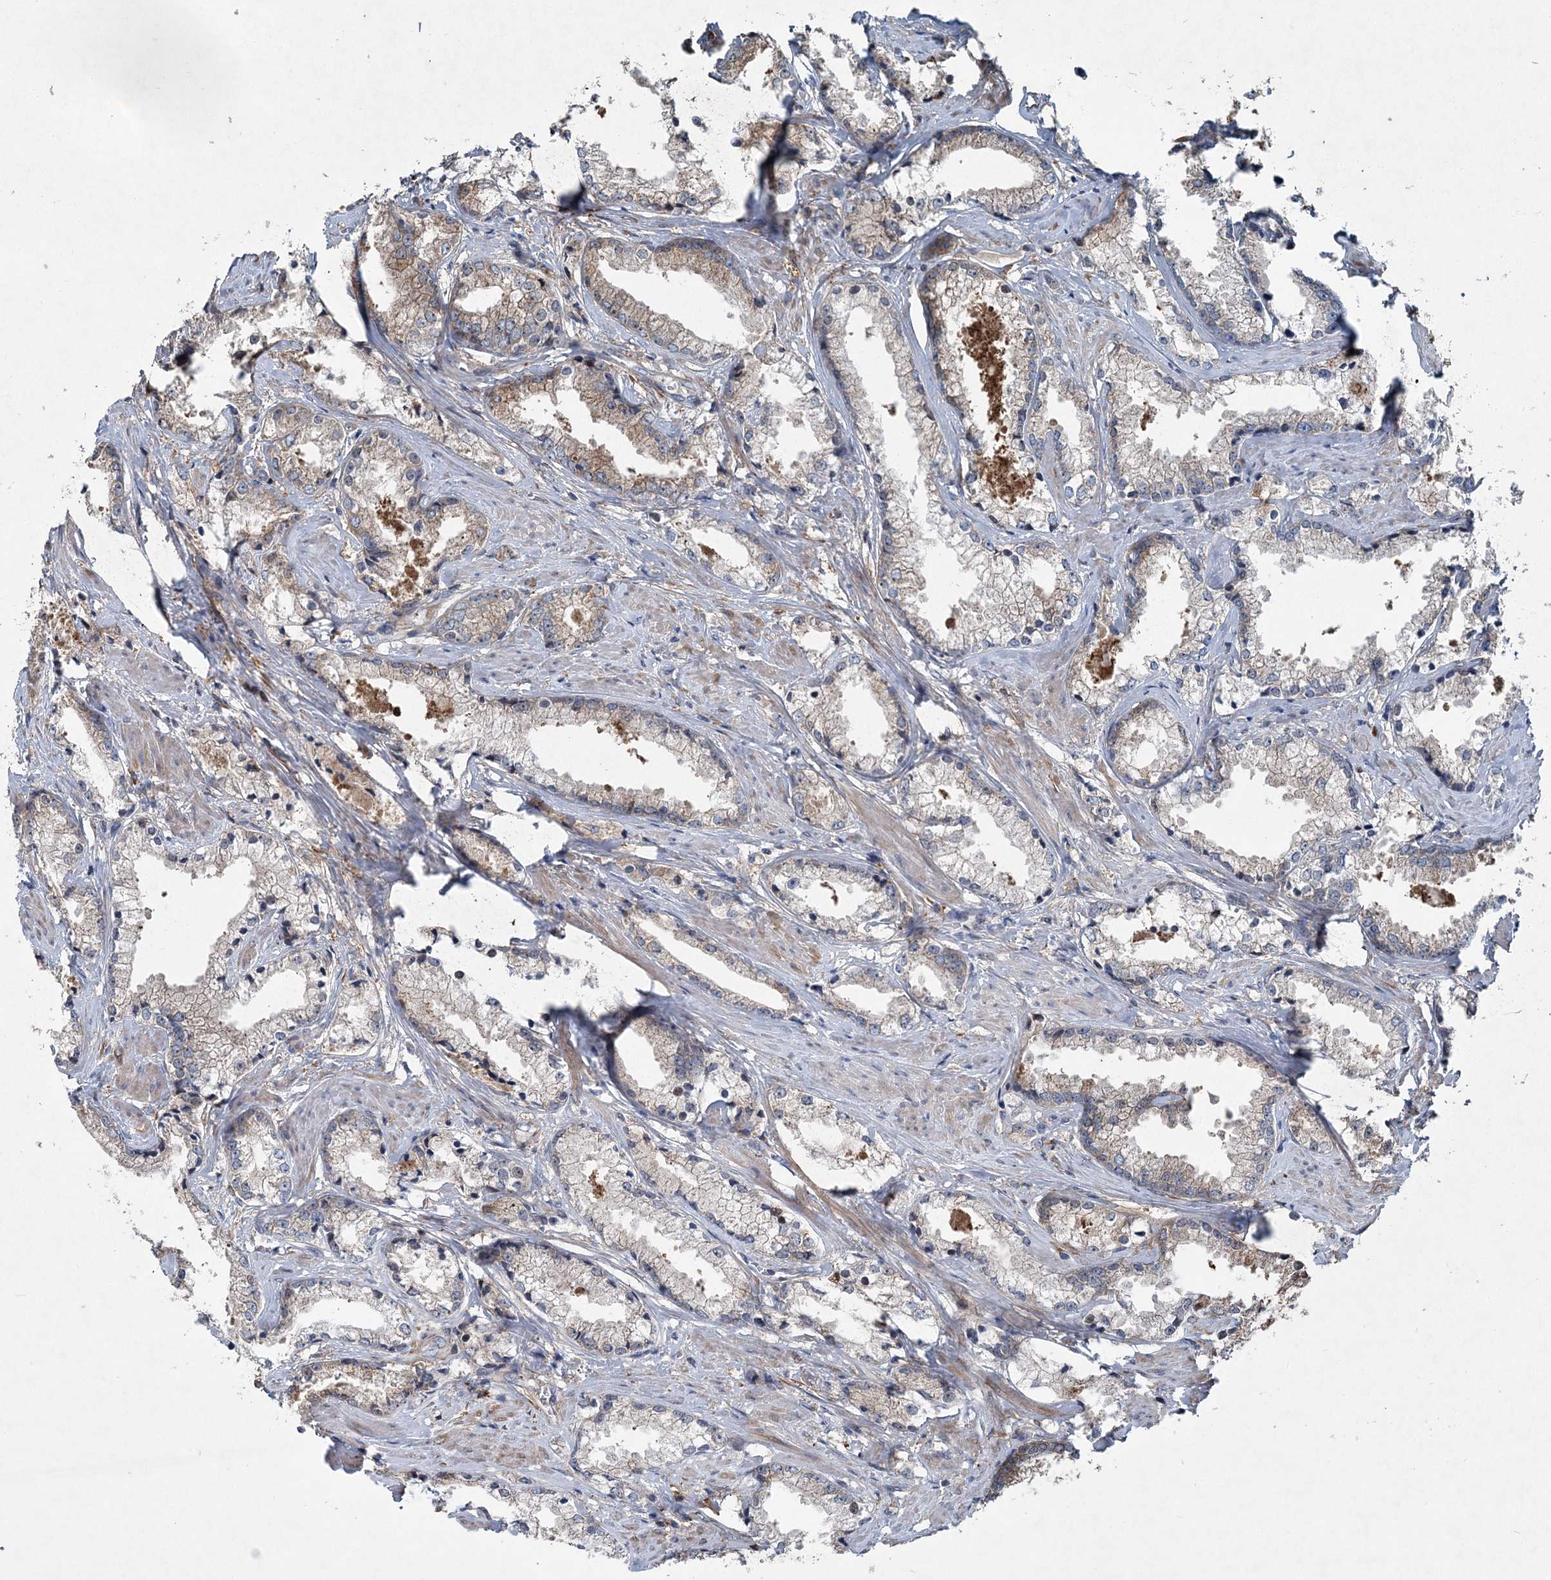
{"staining": {"intensity": "weak", "quantity": "25%-75%", "location": "cytoplasmic/membranous"}, "tissue": "prostate cancer", "cell_type": "Tumor cells", "image_type": "cancer", "snomed": [{"axis": "morphology", "description": "Adenocarcinoma, High grade"}, {"axis": "topography", "description": "Prostate"}], "caption": "Human adenocarcinoma (high-grade) (prostate) stained for a protein (brown) displays weak cytoplasmic/membranous positive positivity in about 25%-75% of tumor cells.", "gene": "SPOPL", "patient": {"sex": "male", "age": 66}}